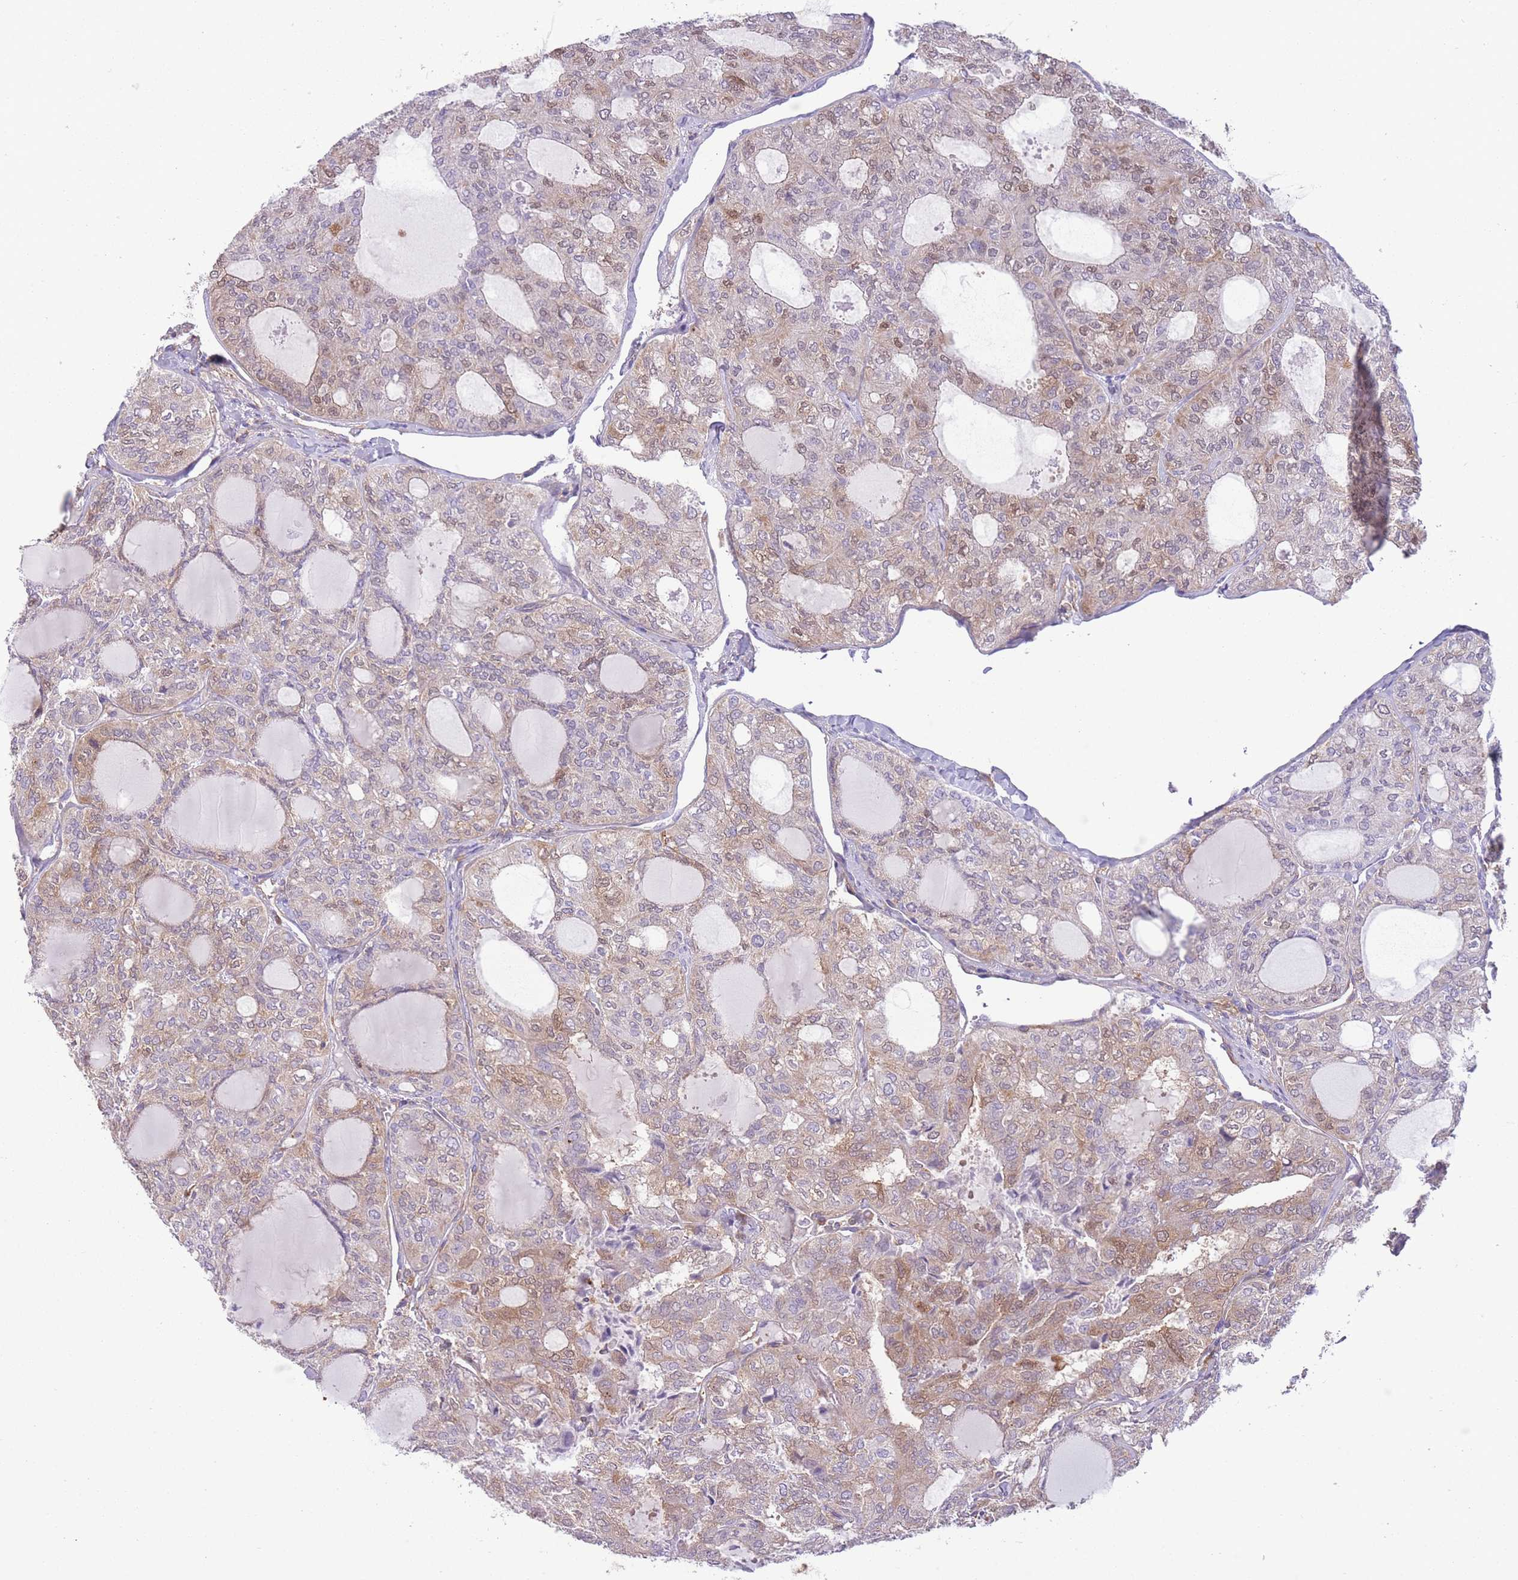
{"staining": {"intensity": "weak", "quantity": "<25%", "location": "cytoplasmic/membranous"}, "tissue": "thyroid cancer", "cell_type": "Tumor cells", "image_type": "cancer", "snomed": [{"axis": "morphology", "description": "Follicular adenoma carcinoma, NOS"}, {"axis": "topography", "description": "Thyroid gland"}], "caption": "Immunohistochemistry (IHC) micrograph of follicular adenoma carcinoma (thyroid) stained for a protein (brown), which reveals no staining in tumor cells. The staining was performed using DAB to visualize the protein expression in brown, while the nuclei were stained in blue with hematoxylin (Magnification: 20x).", "gene": "PRKAR1A", "patient": {"sex": "male", "age": 75}}